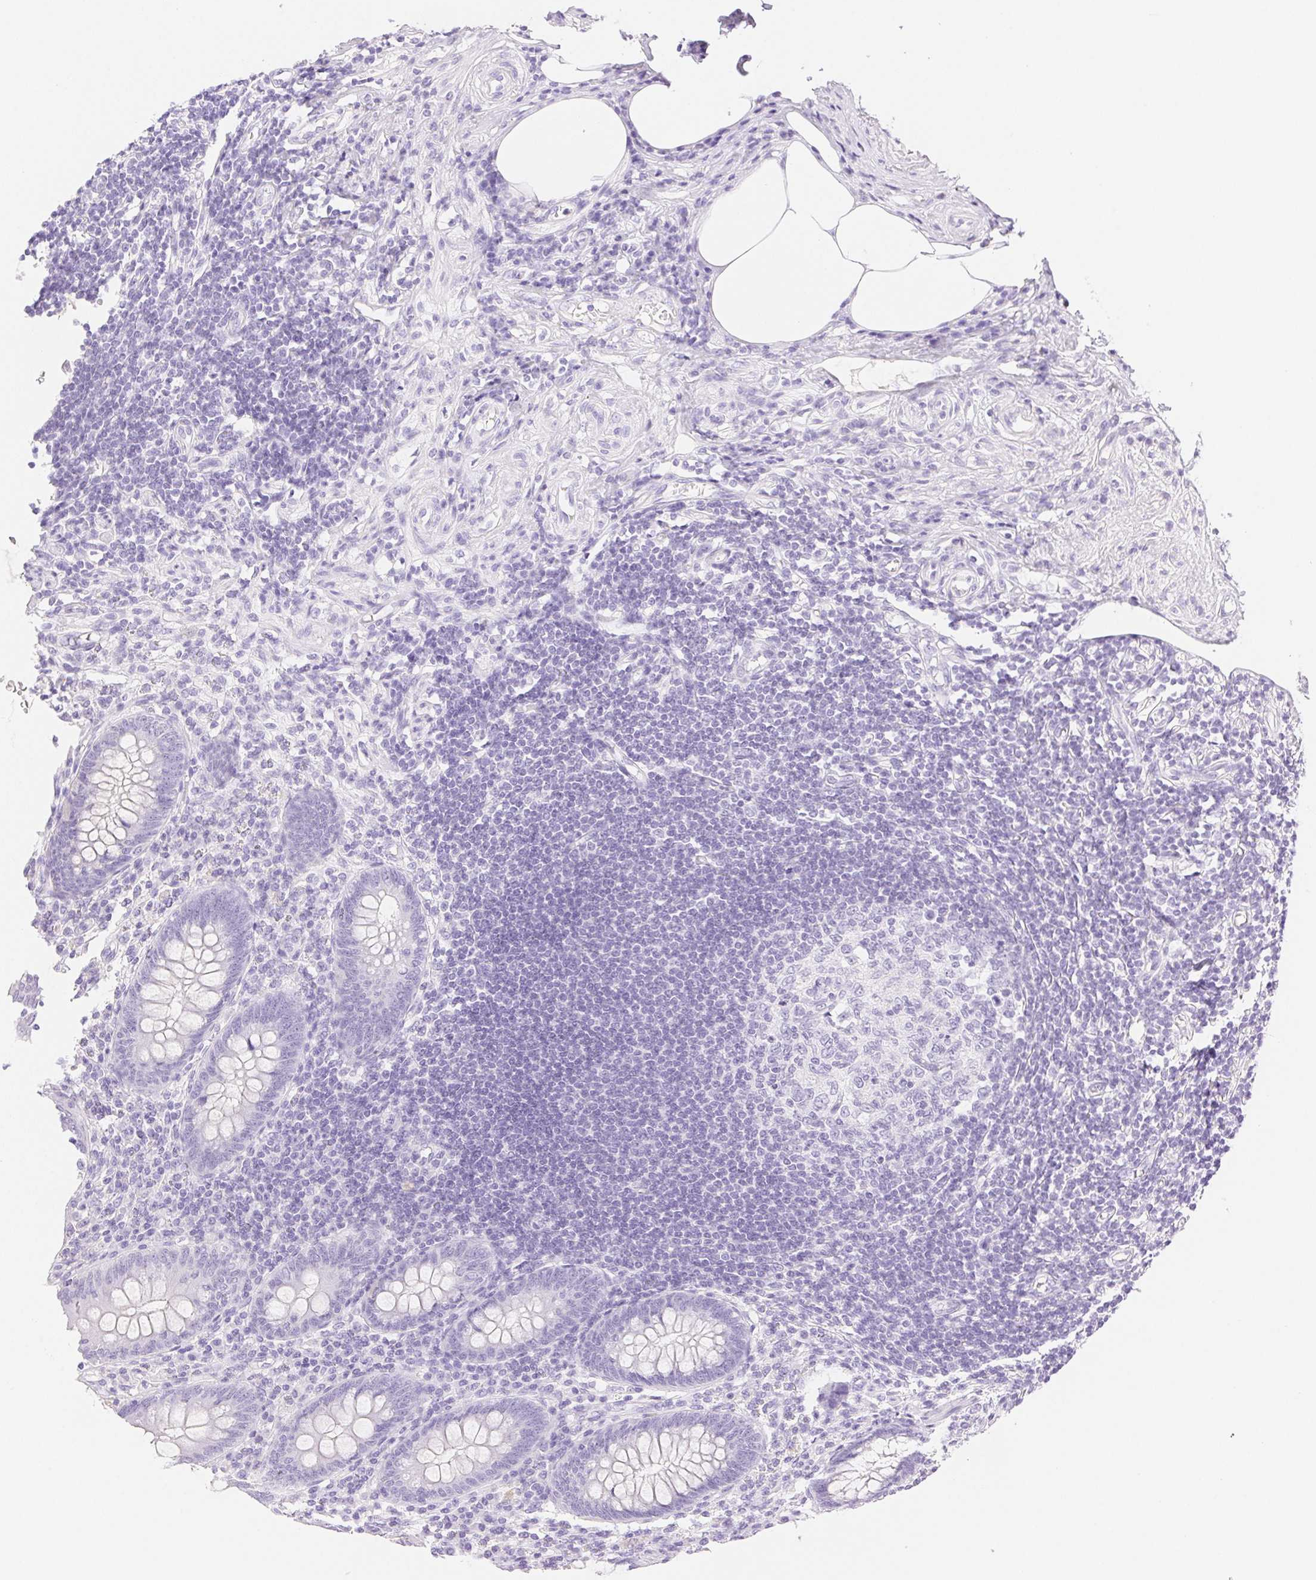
{"staining": {"intensity": "negative", "quantity": "none", "location": "none"}, "tissue": "appendix", "cell_type": "Glandular cells", "image_type": "normal", "snomed": [{"axis": "morphology", "description": "Normal tissue, NOS"}, {"axis": "topography", "description": "Appendix"}], "caption": "Human appendix stained for a protein using immunohistochemistry (IHC) reveals no staining in glandular cells.", "gene": "SPACA4", "patient": {"sex": "female", "age": 57}}